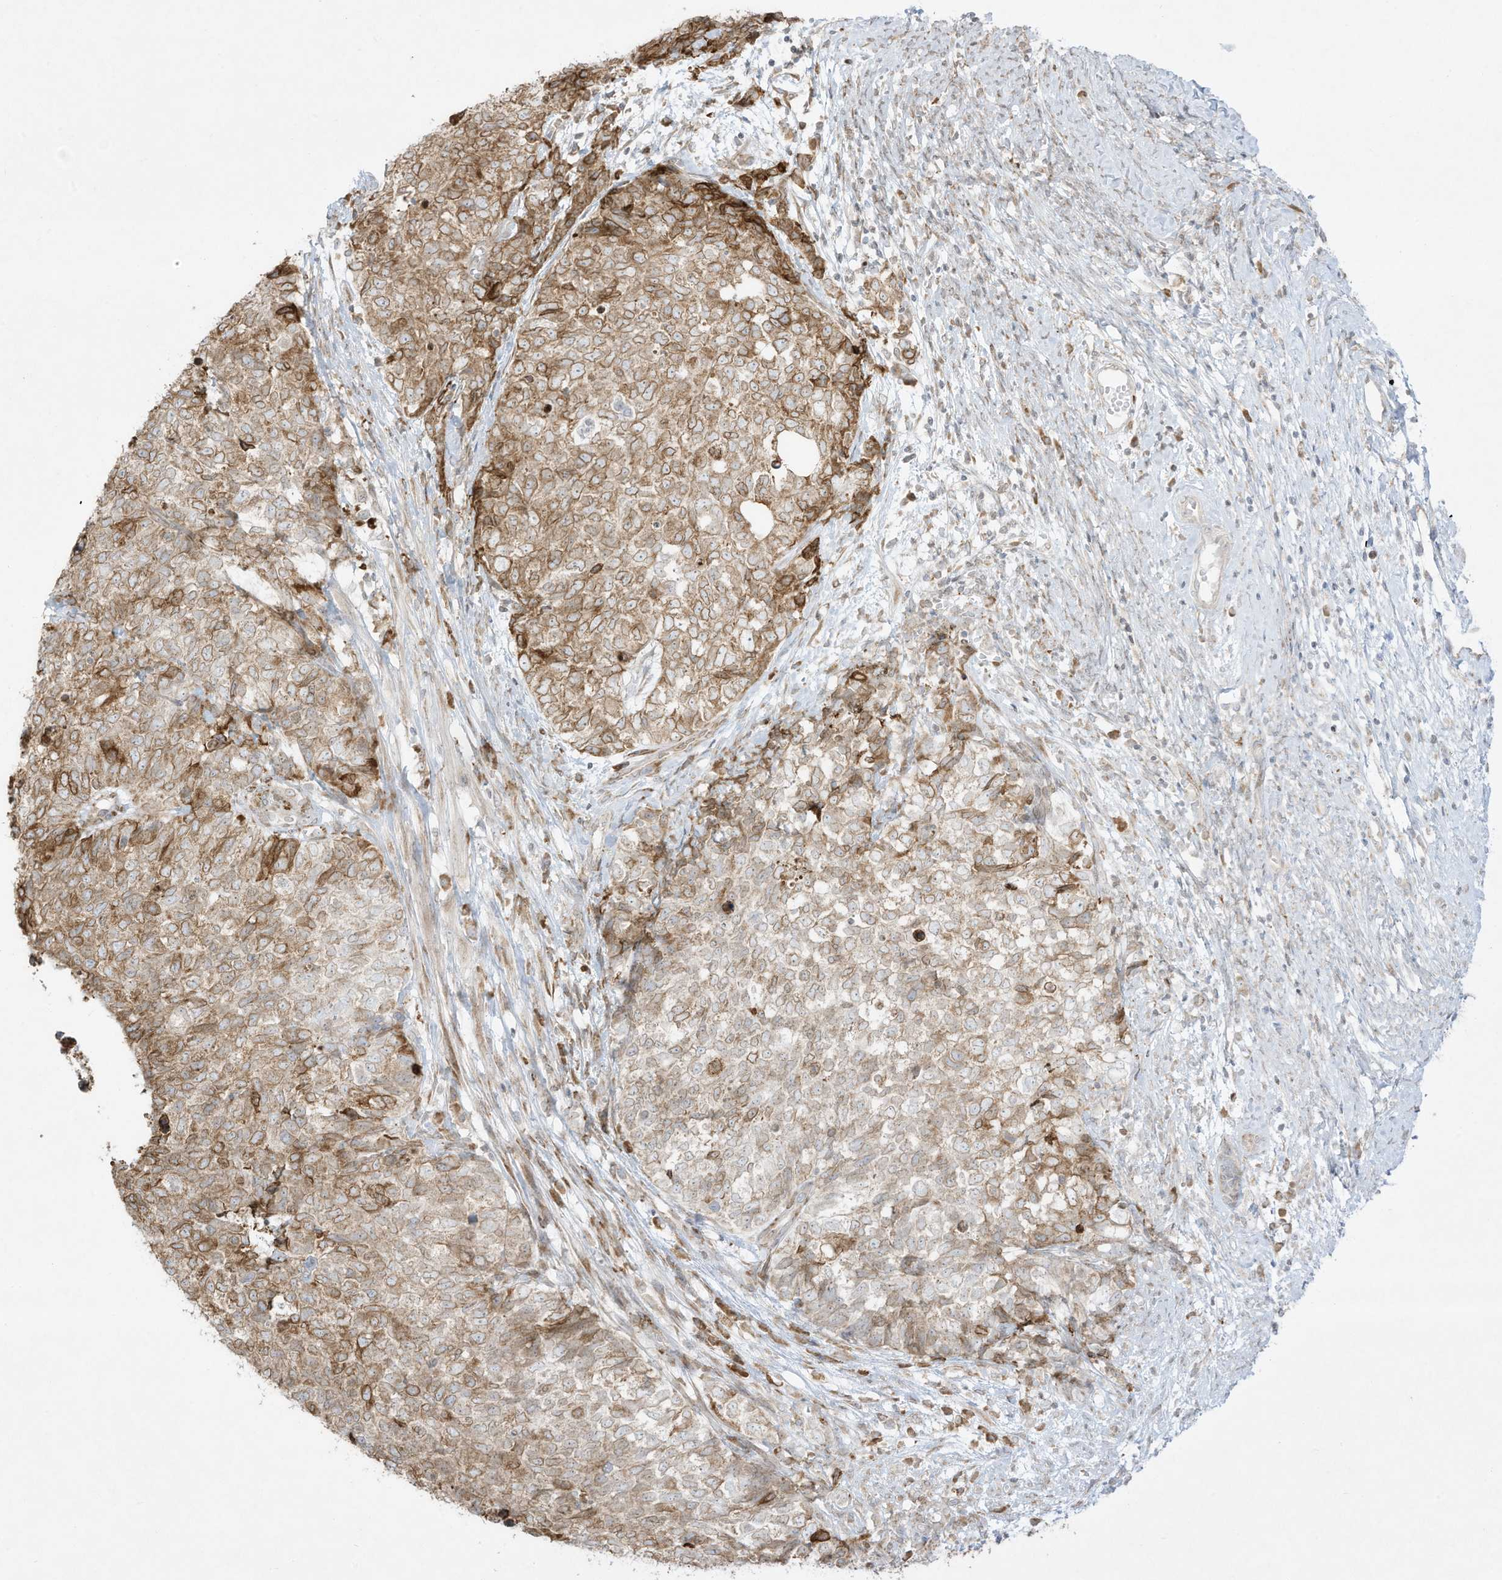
{"staining": {"intensity": "moderate", "quantity": ">75%", "location": "cytoplasmic/membranous"}, "tissue": "cervical cancer", "cell_type": "Tumor cells", "image_type": "cancer", "snomed": [{"axis": "morphology", "description": "Squamous cell carcinoma, NOS"}, {"axis": "topography", "description": "Cervix"}], "caption": "Brown immunohistochemical staining in cervical cancer reveals moderate cytoplasmic/membranous positivity in approximately >75% of tumor cells.", "gene": "PTK6", "patient": {"sex": "female", "age": 63}}